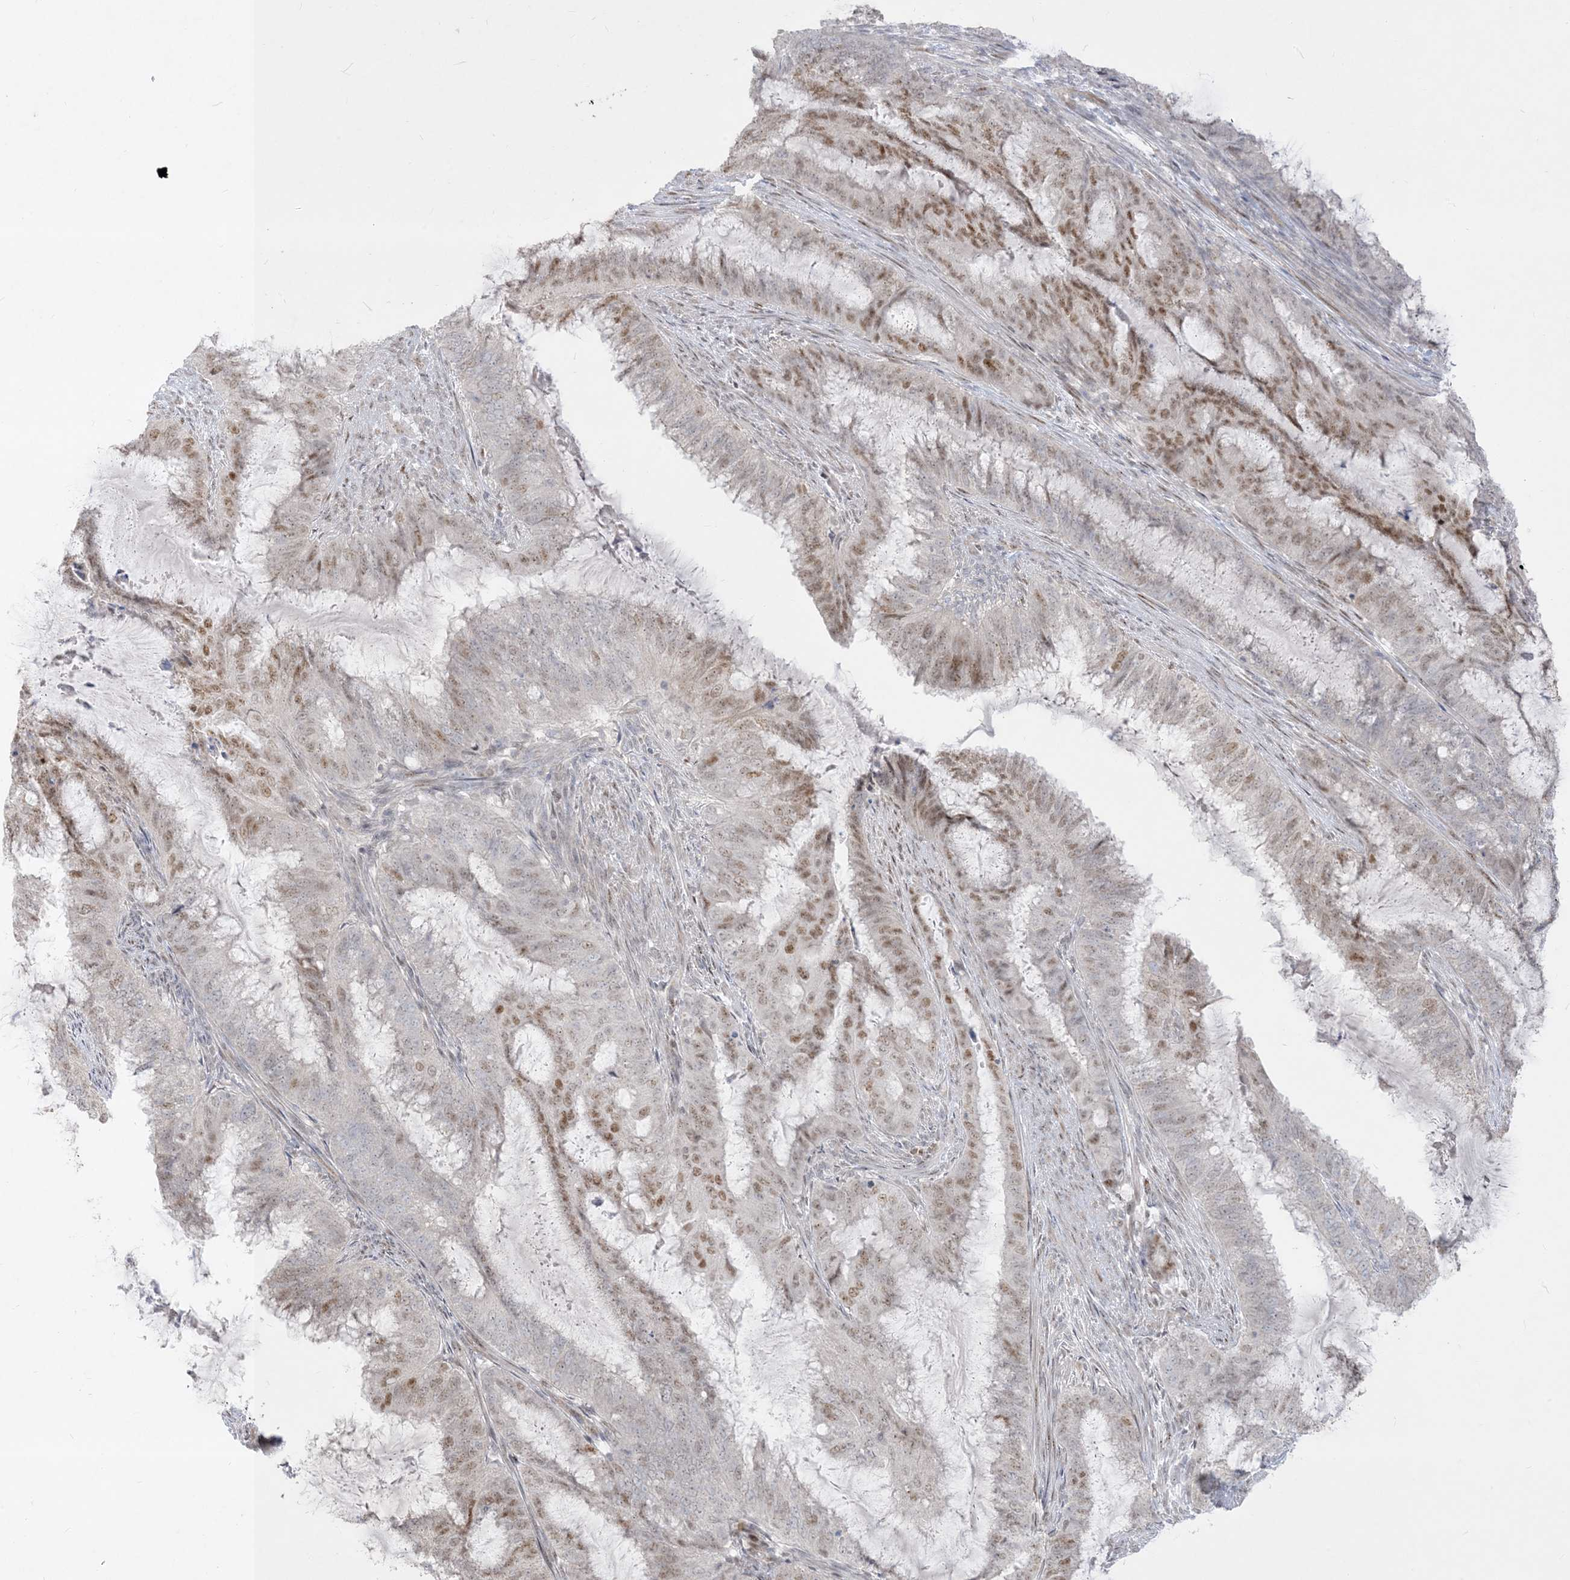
{"staining": {"intensity": "moderate", "quantity": "25%-75%", "location": "nuclear"}, "tissue": "endometrial cancer", "cell_type": "Tumor cells", "image_type": "cancer", "snomed": [{"axis": "morphology", "description": "Adenocarcinoma, NOS"}, {"axis": "topography", "description": "Endometrium"}], "caption": "A high-resolution histopathology image shows immunohistochemistry (IHC) staining of endometrial cancer (adenocarcinoma), which reveals moderate nuclear expression in approximately 25%-75% of tumor cells.", "gene": "BHLHE40", "patient": {"sex": "female", "age": 51}}